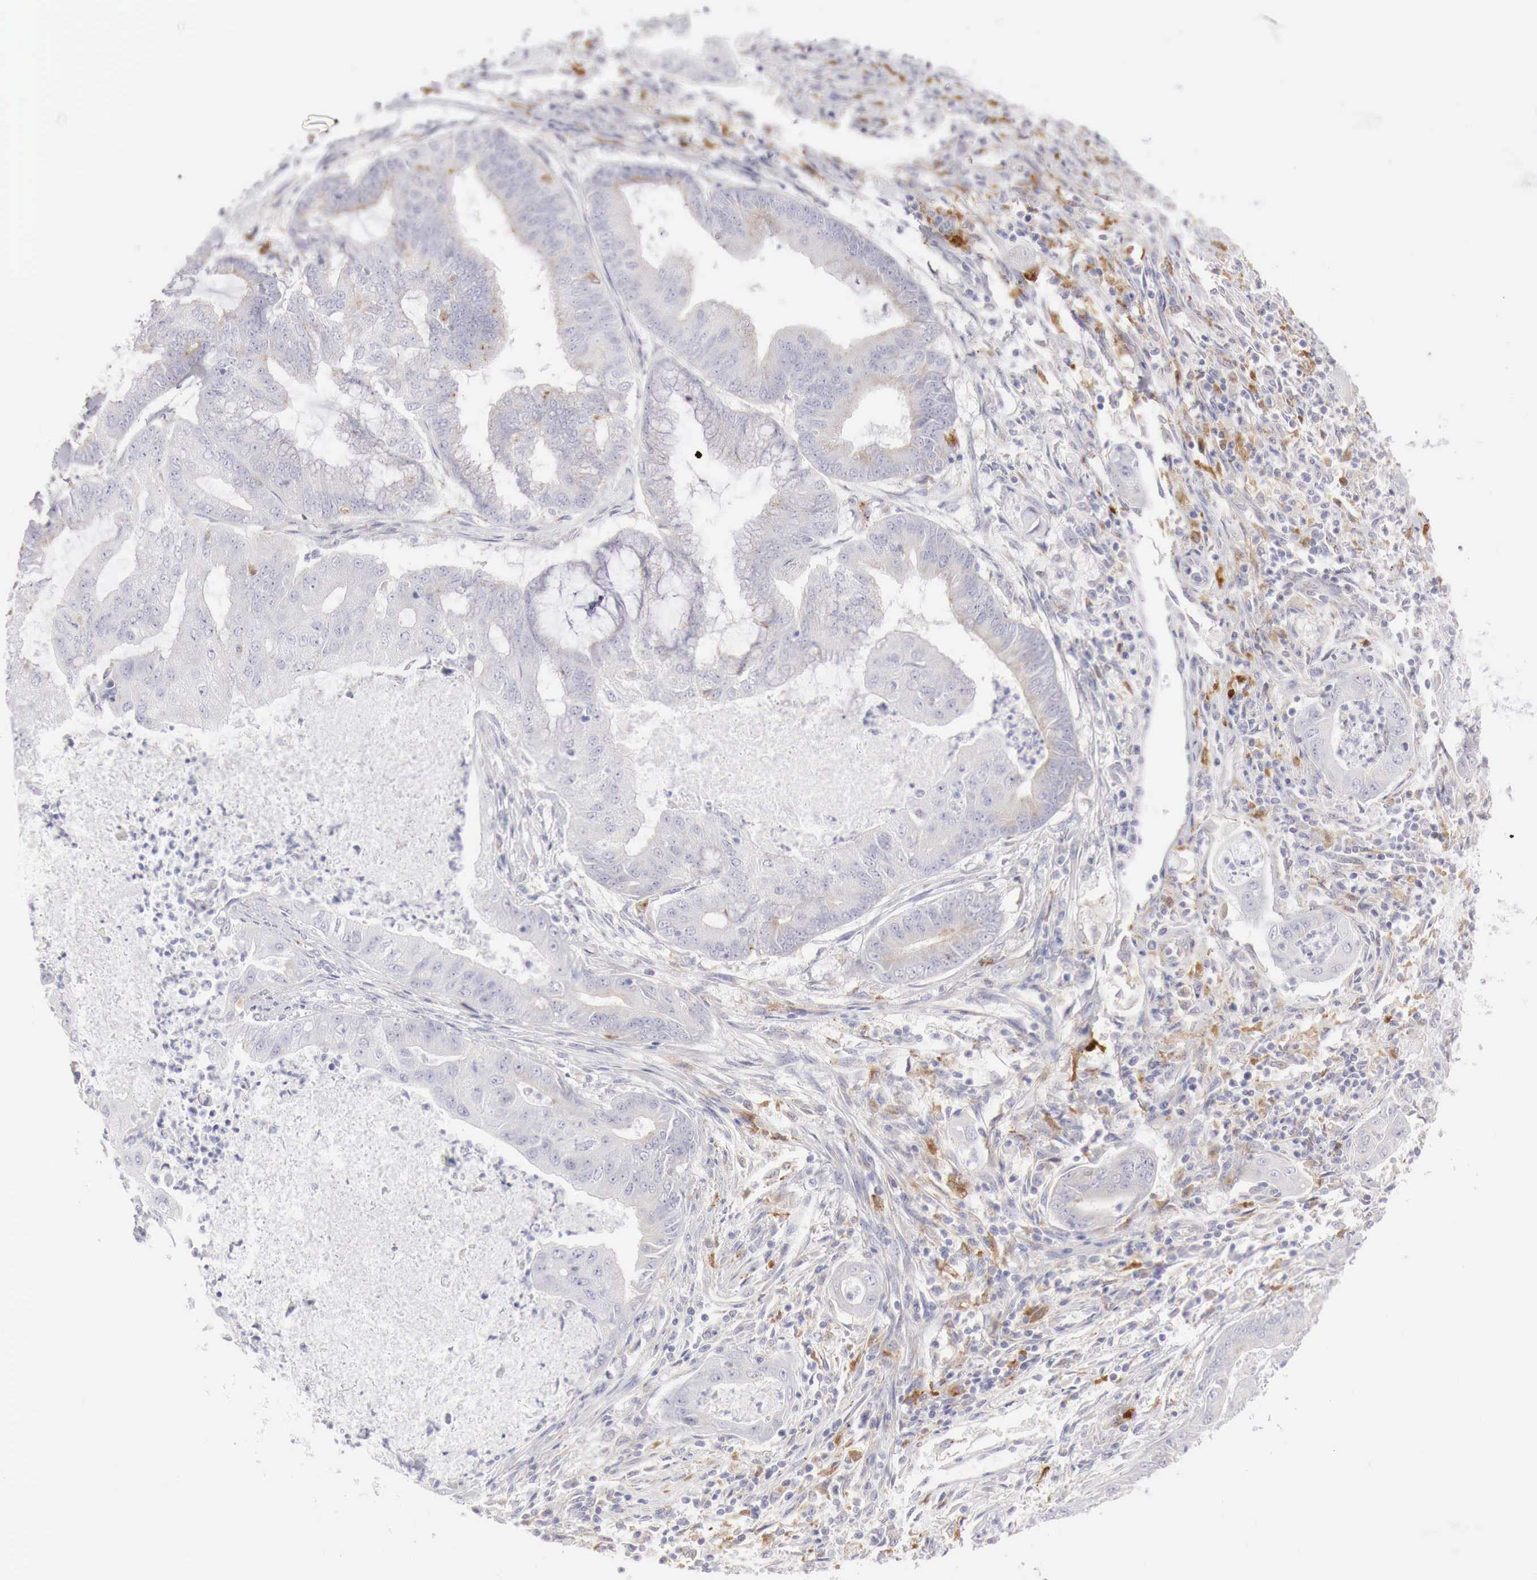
{"staining": {"intensity": "weak", "quantity": "<25%", "location": "cytoplasmic/membranous"}, "tissue": "endometrial cancer", "cell_type": "Tumor cells", "image_type": "cancer", "snomed": [{"axis": "morphology", "description": "Adenocarcinoma, NOS"}, {"axis": "topography", "description": "Endometrium"}], "caption": "An IHC histopathology image of endometrial adenocarcinoma is shown. There is no staining in tumor cells of endometrial adenocarcinoma.", "gene": "GLA", "patient": {"sex": "female", "age": 63}}